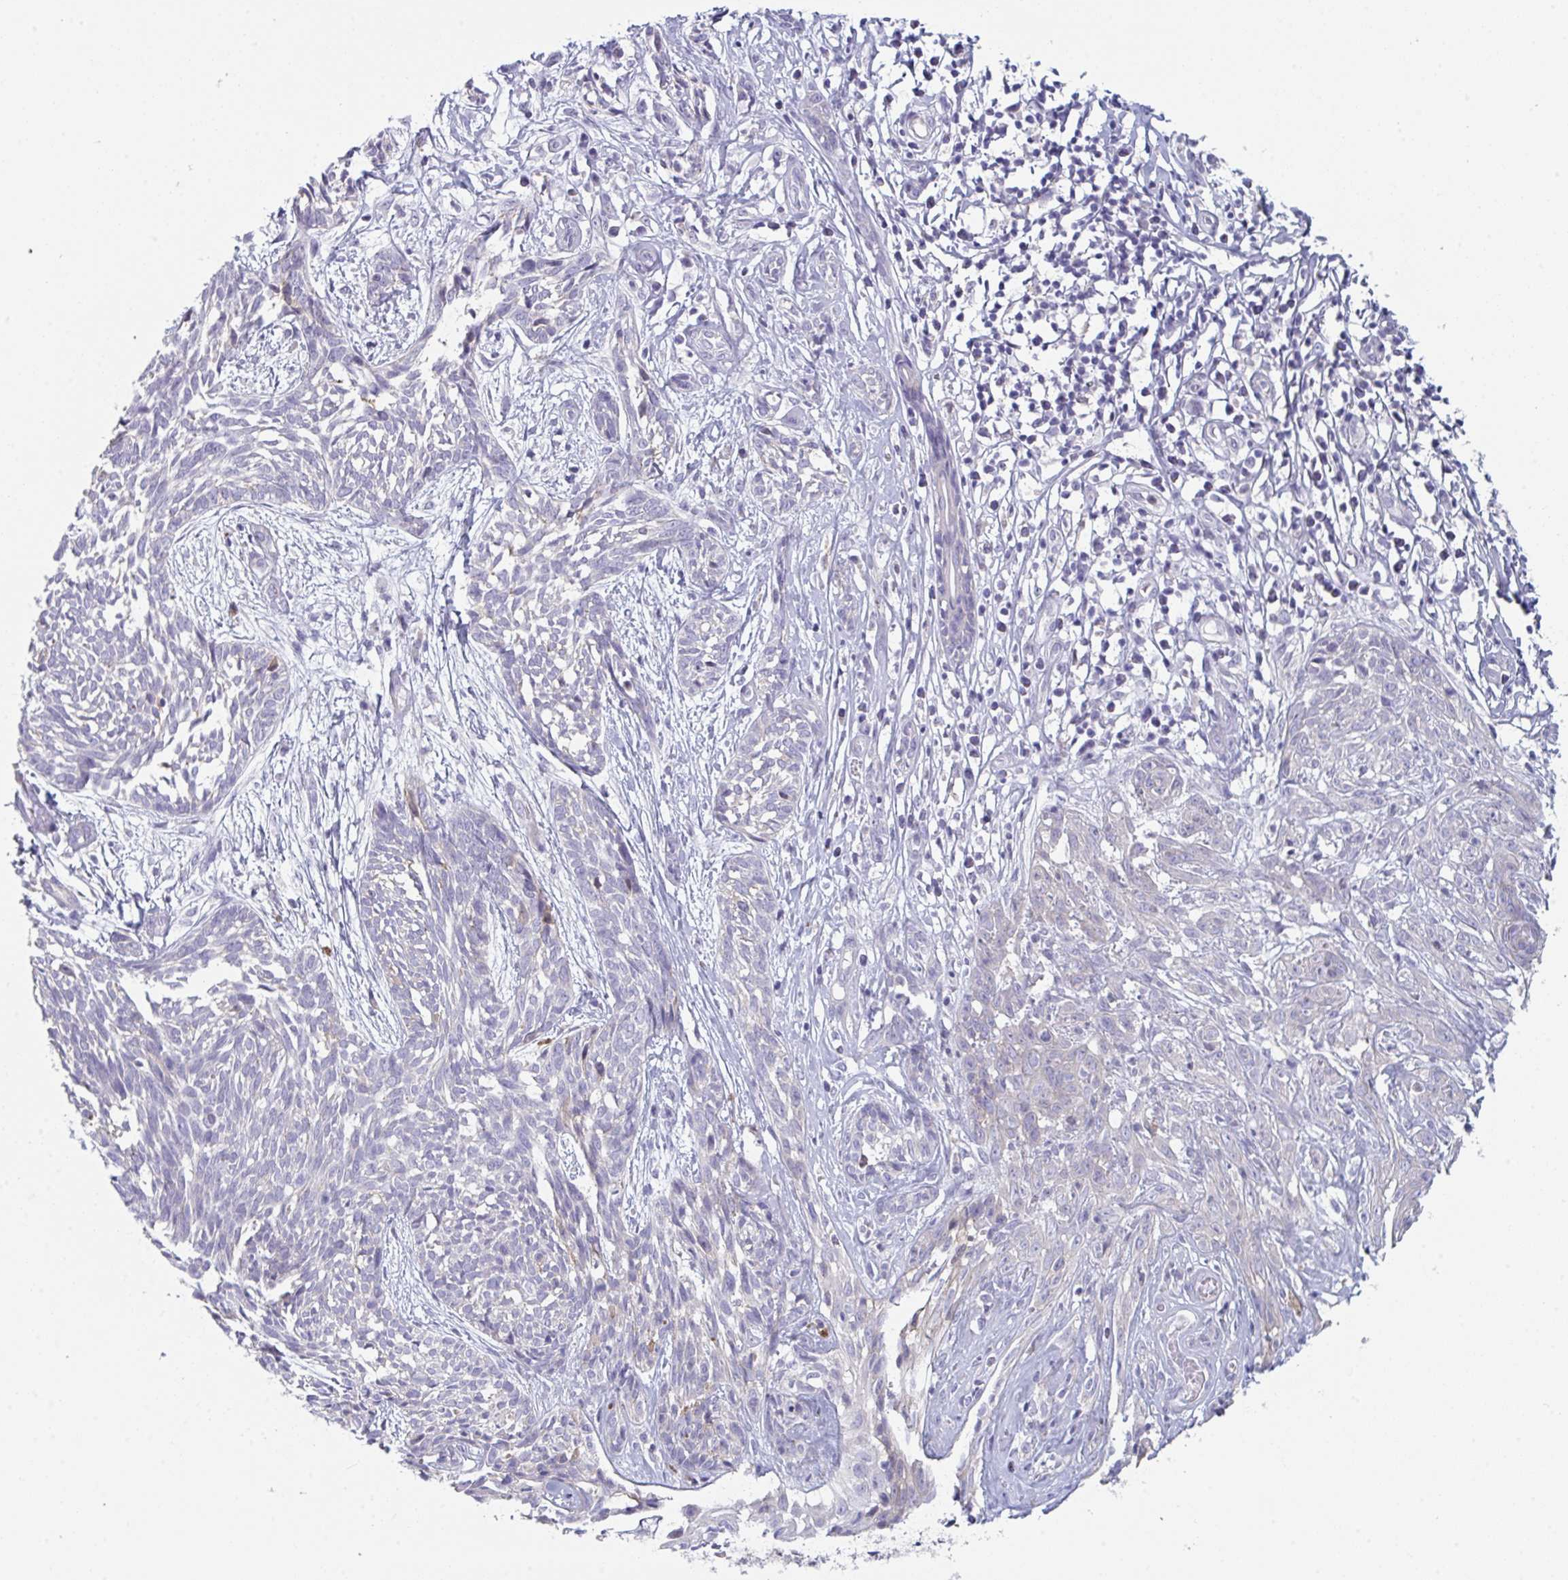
{"staining": {"intensity": "negative", "quantity": "none", "location": "none"}, "tissue": "skin cancer", "cell_type": "Tumor cells", "image_type": "cancer", "snomed": [{"axis": "morphology", "description": "Basal cell carcinoma"}, {"axis": "topography", "description": "Skin"}, {"axis": "topography", "description": "Skin, foot"}], "caption": "A histopathology image of basal cell carcinoma (skin) stained for a protein demonstrates no brown staining in tumor cells. (Brightfield microscopy of DAB immunohistochemistry (IHC) at high magnification).", "gene": "PTPRD", "patient": {"sex": "female", "age": 86}}